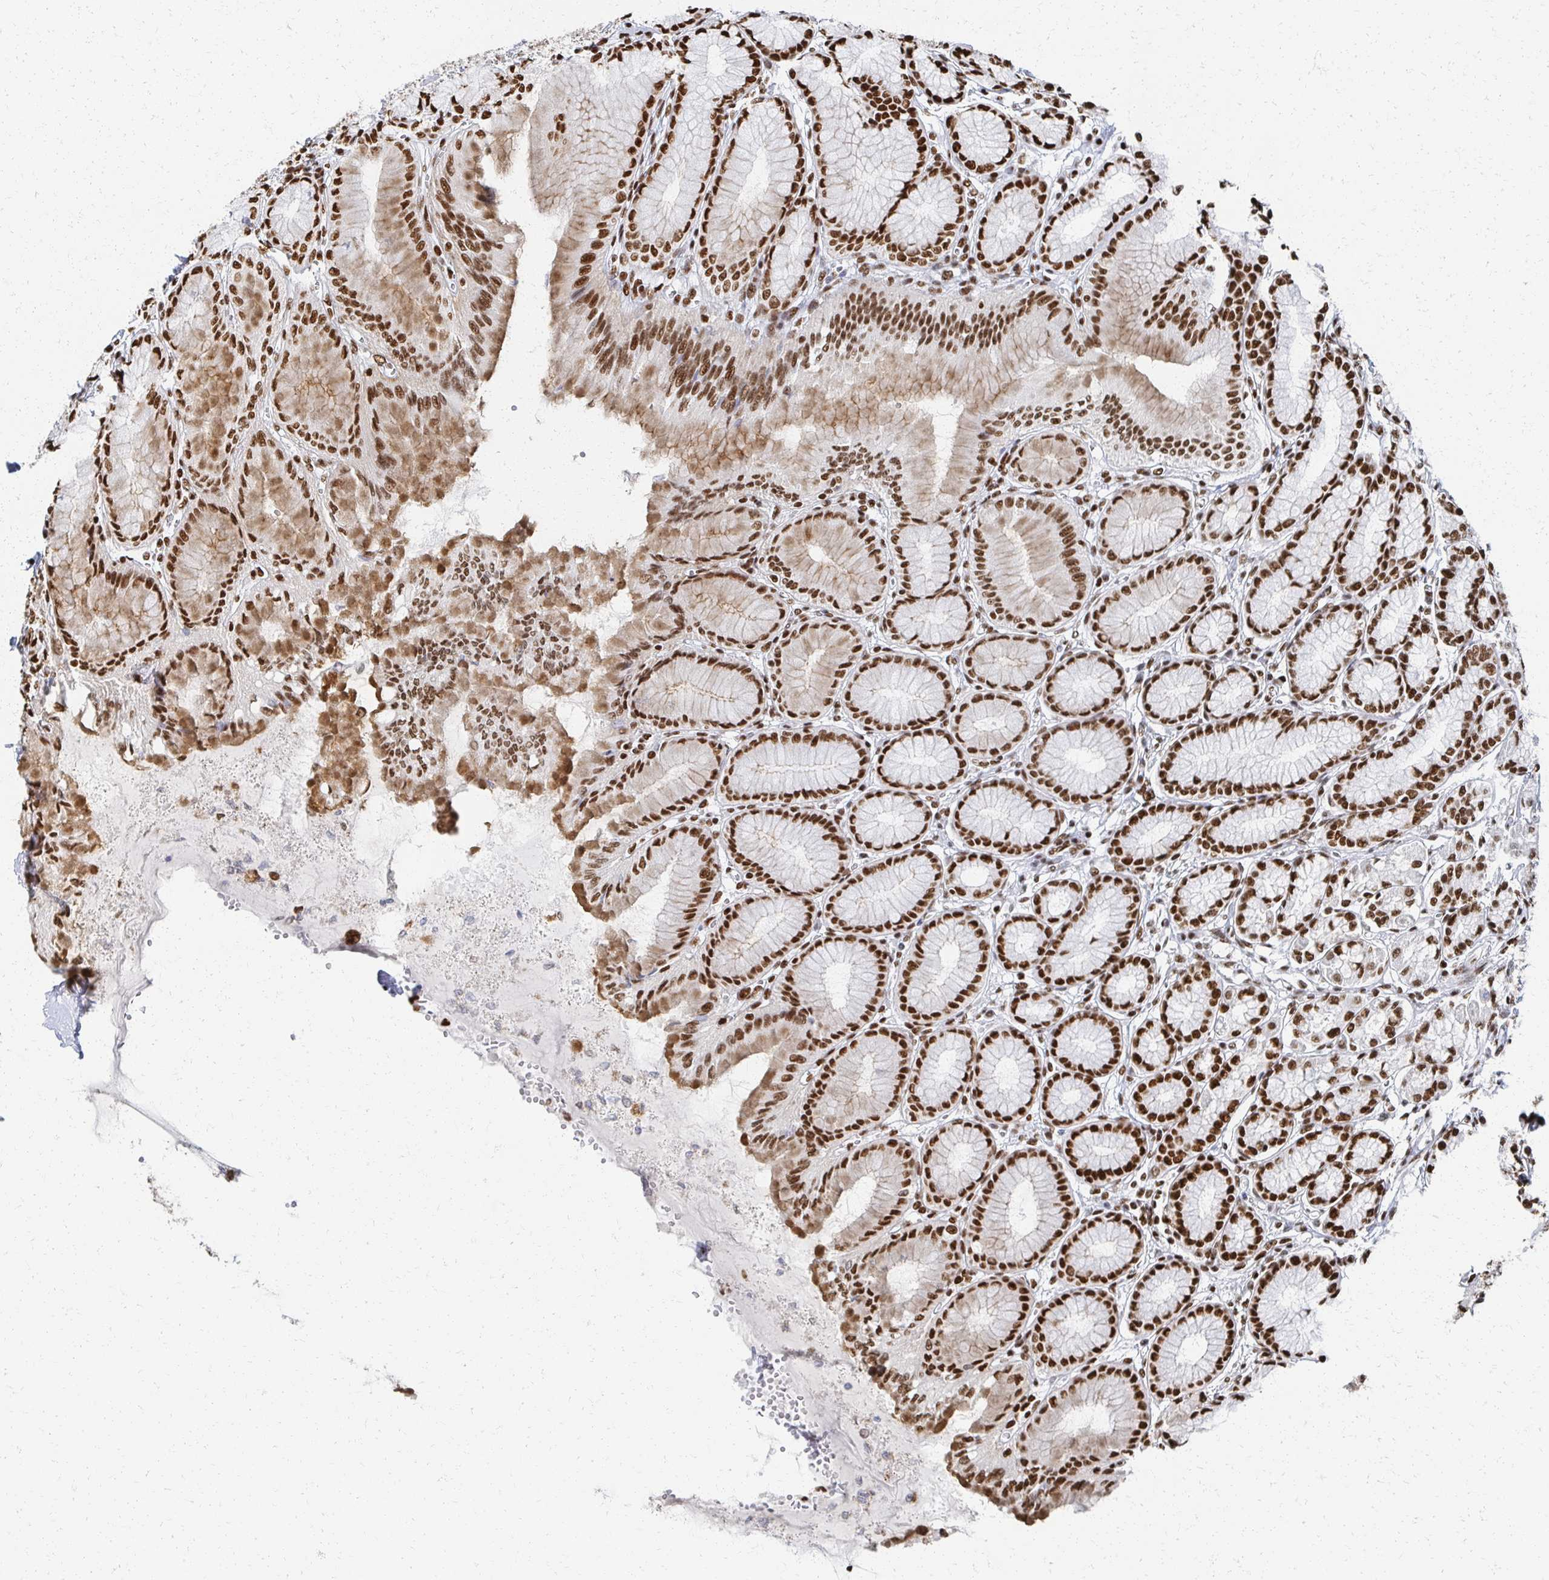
{"staining": {"intensity": "strong", "quantity": ">75%", "location": "cytoplasmic/membranous,nuclear"}, "tissue": "stomach", "cell_type": "Glandular cells", "image_type": "normal", "snomed": [{"axis": "morphology", "description": "Normal tissue, NOS"}, {"axis": "topography", "description": "Stomach"}, {"axis": "topography", "description": "Stomach, lower"}], "caption": "Glandular cells demonstrate high levels of strong cytoplasmic/membranous,nuclear positivity in approximately >75% of cells in normal stomach.", "gene": "RBBP4", "patient": {"sex": "male", "age": 76}}